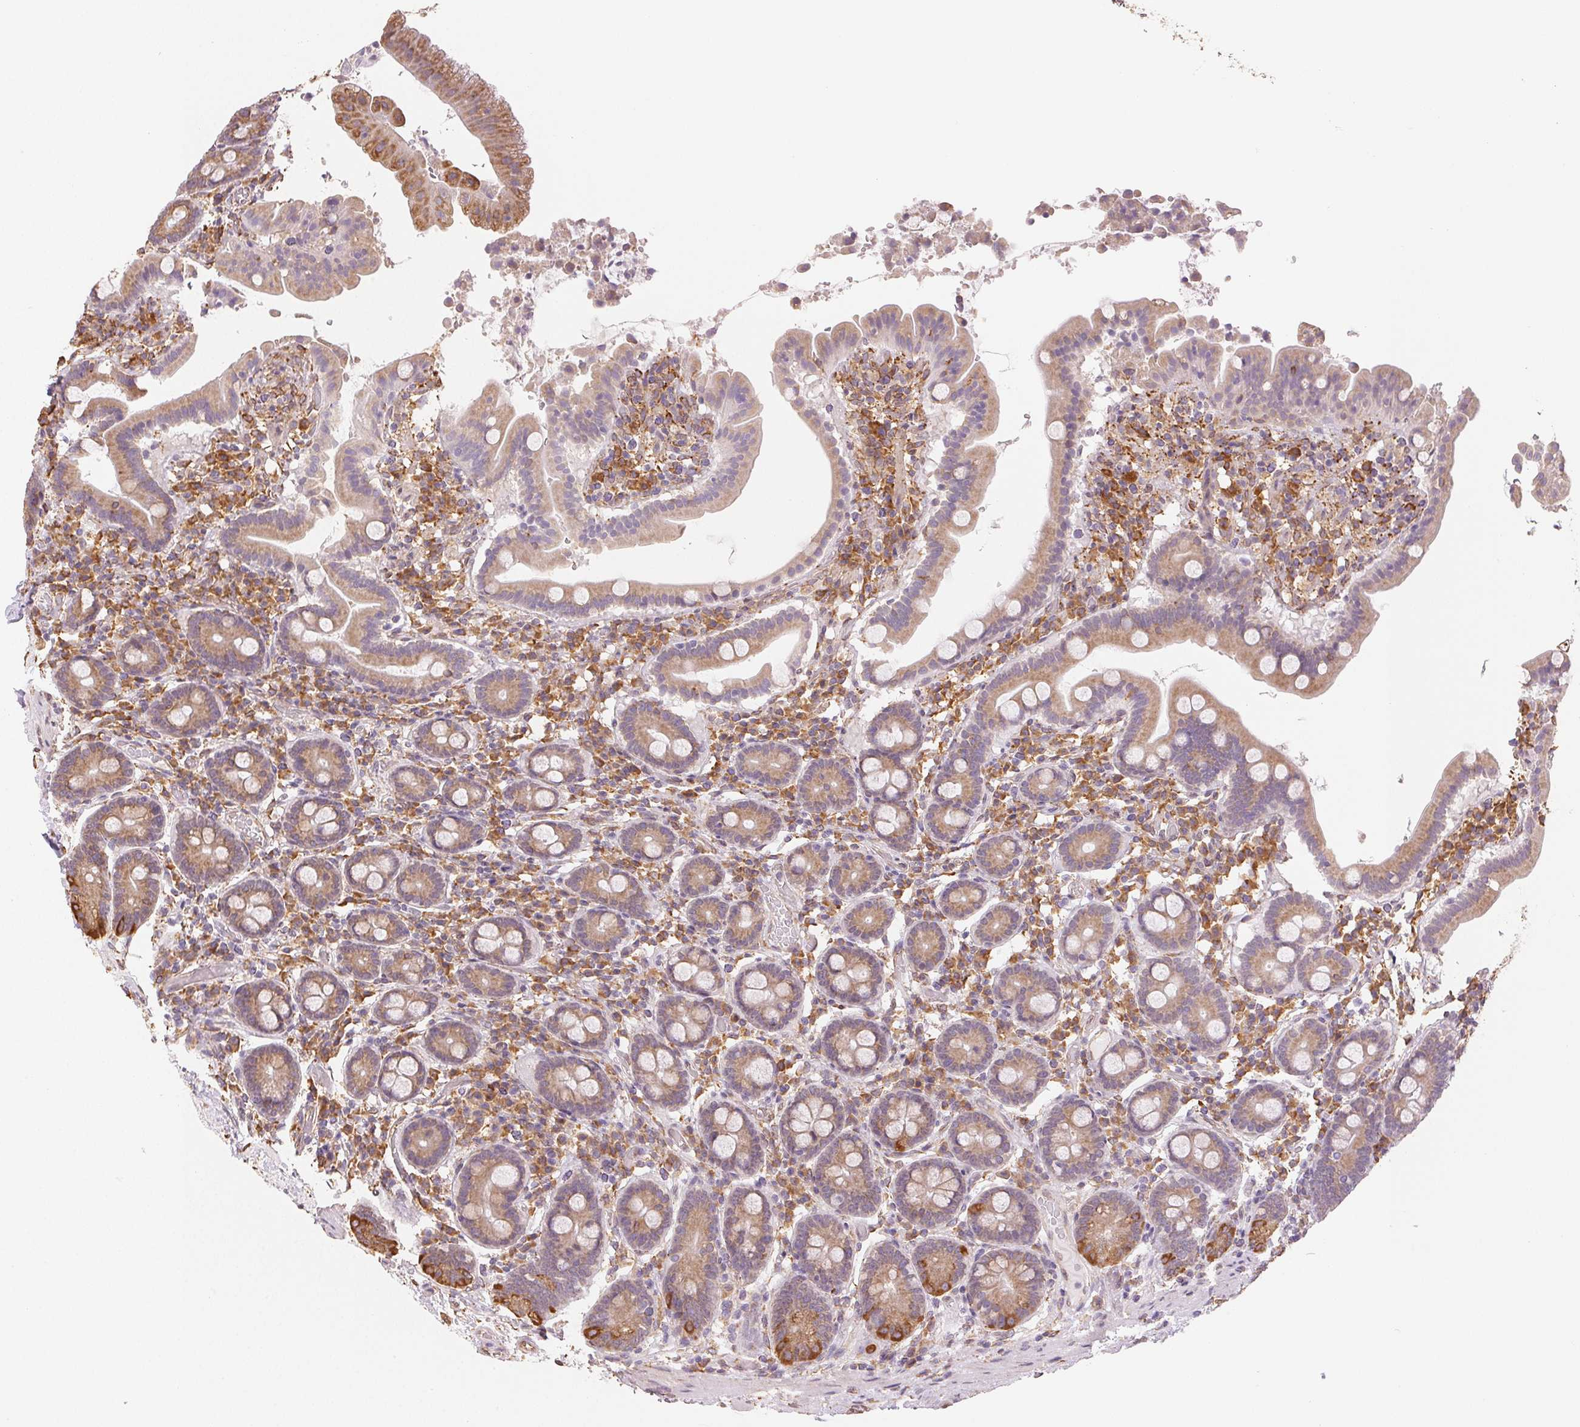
{"staining": {"intensity": "moderate", "quantity": "25%-75%", "location": "cytoplasmic/membranous"}, "tissue": "small intestine", "cell_type": "Glandular cells", "image_type": "normal", "snomed": [{"axis": "morphology", "description": "Normal tissue, NOS"}, {"axis": "topography", "description": "Small intestine"}], "caption": "Unremarkable small intestine displays moderate cytoplasmic/membranous staining in approximately 25%-75% of glandular cells.", "gene": "RCN3", "patient": {"sex": "male", "age": 26}}